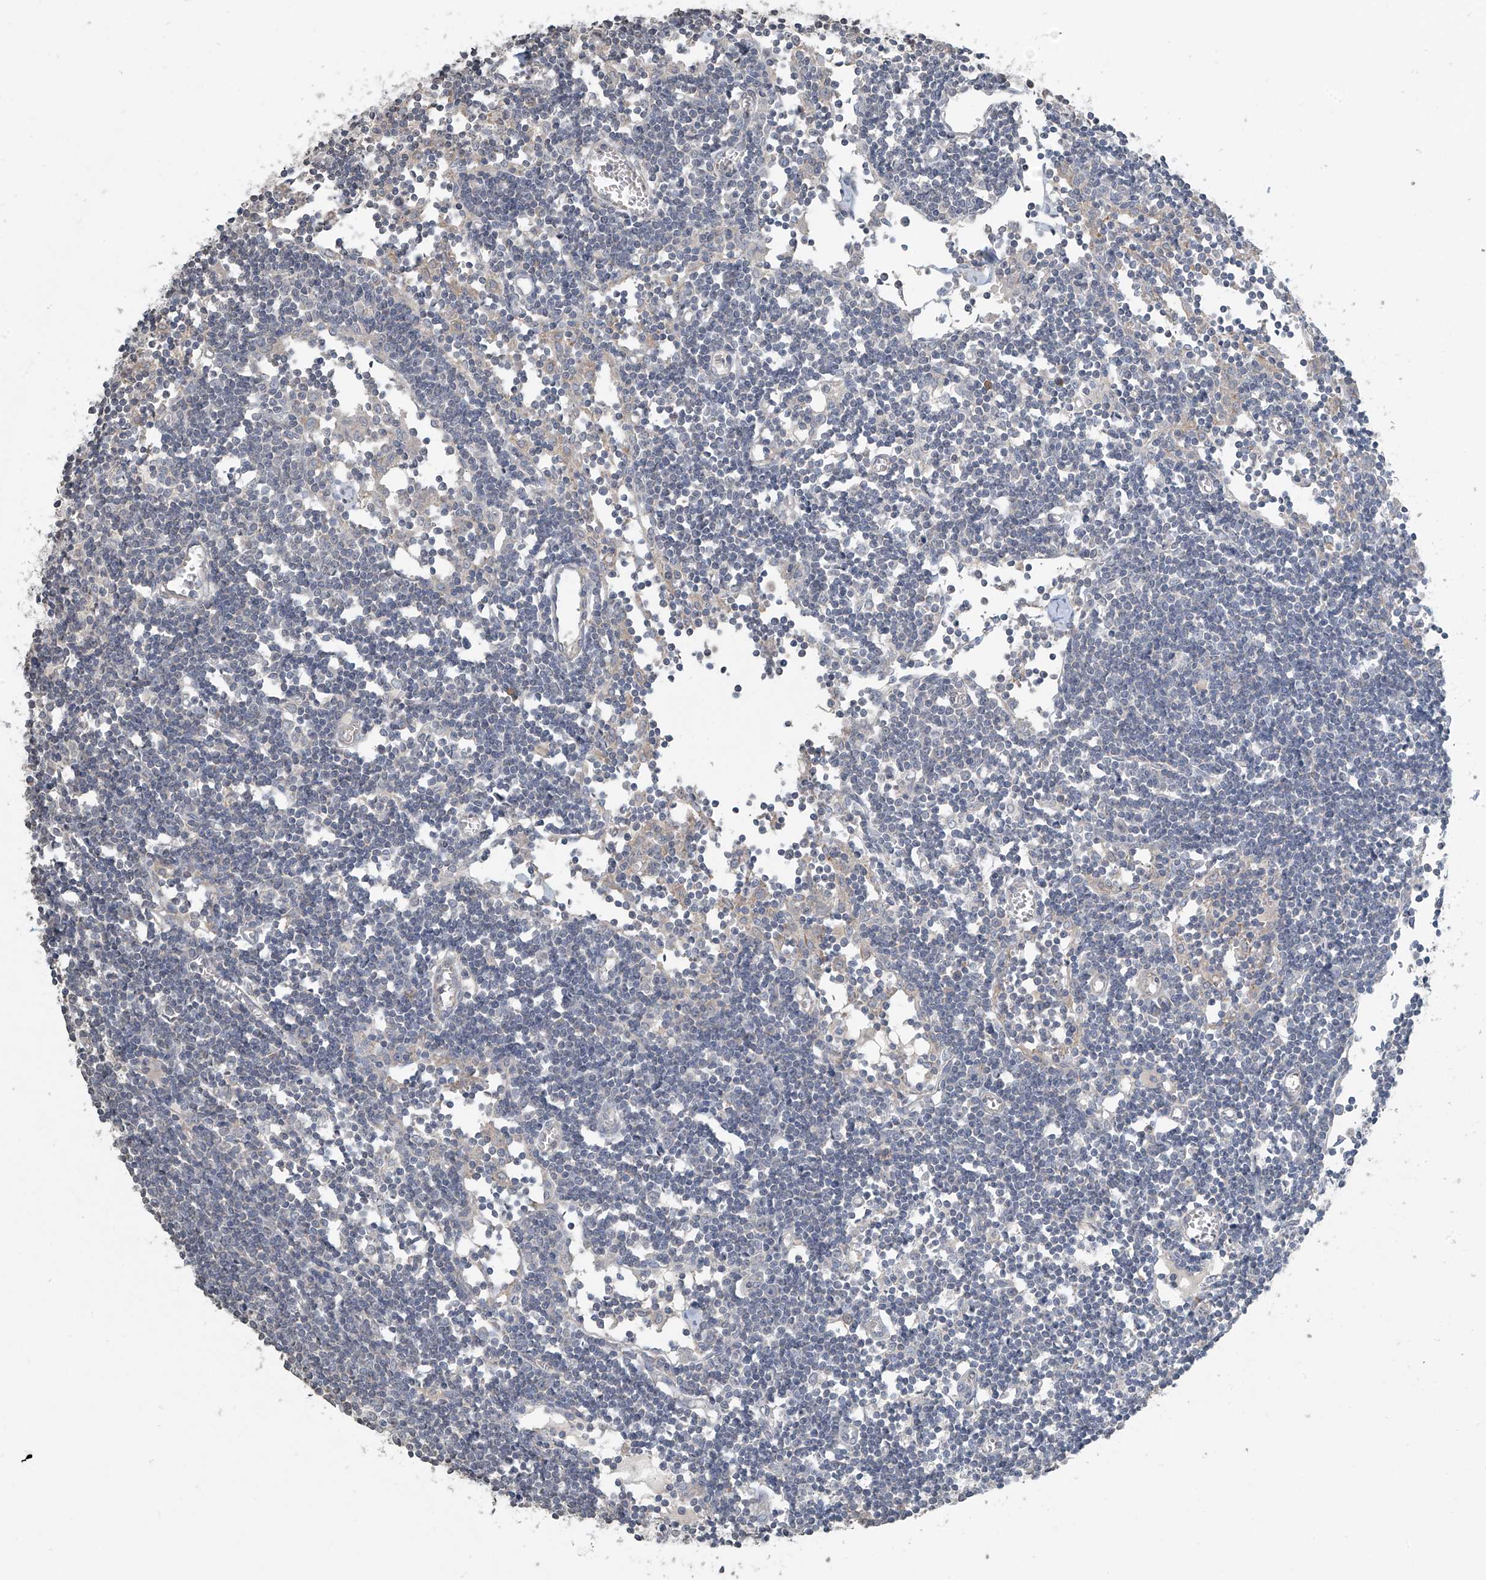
{"staining": {"intensity": "negative", "quantity": "none", "location": "none"}, "tissue": "lymph node", "cell_type": "Germinal center cells", "image_type": "normal", "snomed": [{"axis": "morphology", "description": "Normal tissue, NOS"}, {"axis": "topography", "description": "Lymph node"}], "caption": "Normal lymph node was stained to show a protein in brown. There is no significant staining in germinal center cells.", "gene": "HOXA11", "patient": {"sex": "female", "age": 11}}